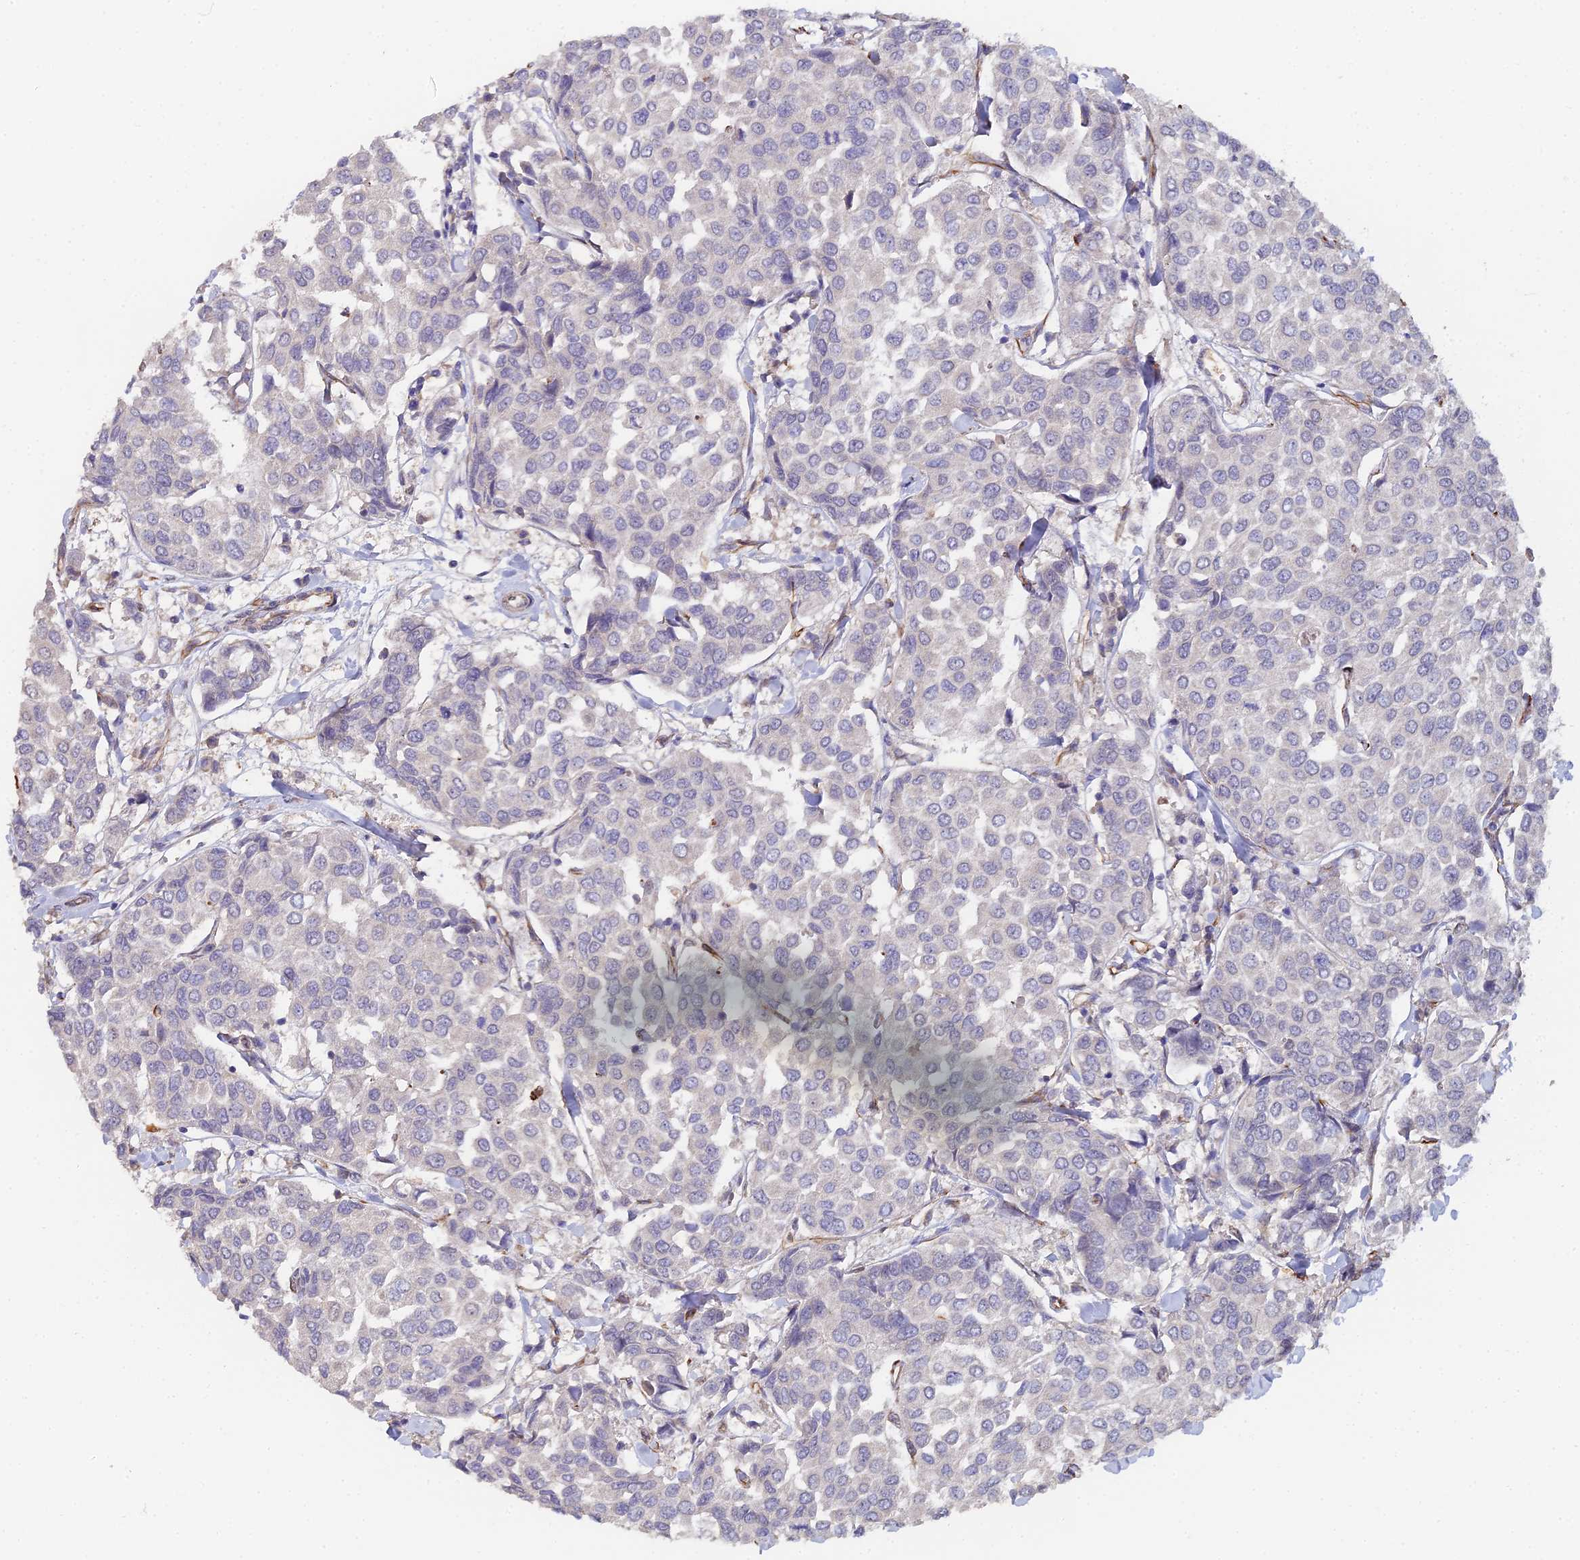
{"staining": {"intensity": "negative", "quantity": "none", "location": "none"}, "tissue": "breast cancer", "cell_type": "Tumor cells", "image_type": "cancer", "snomed": [{"axis": "morphology", "description": "Duct carcinoma"}, {"axis": "topography", "description": "Breast"}], "caption": "Immunohistochemical staining of human breast intraductal carcinoma demonstrates no significant positivity in tumor cells.", "gene": "C4orf19", "patient": {"sex": "female", "age": 55}}